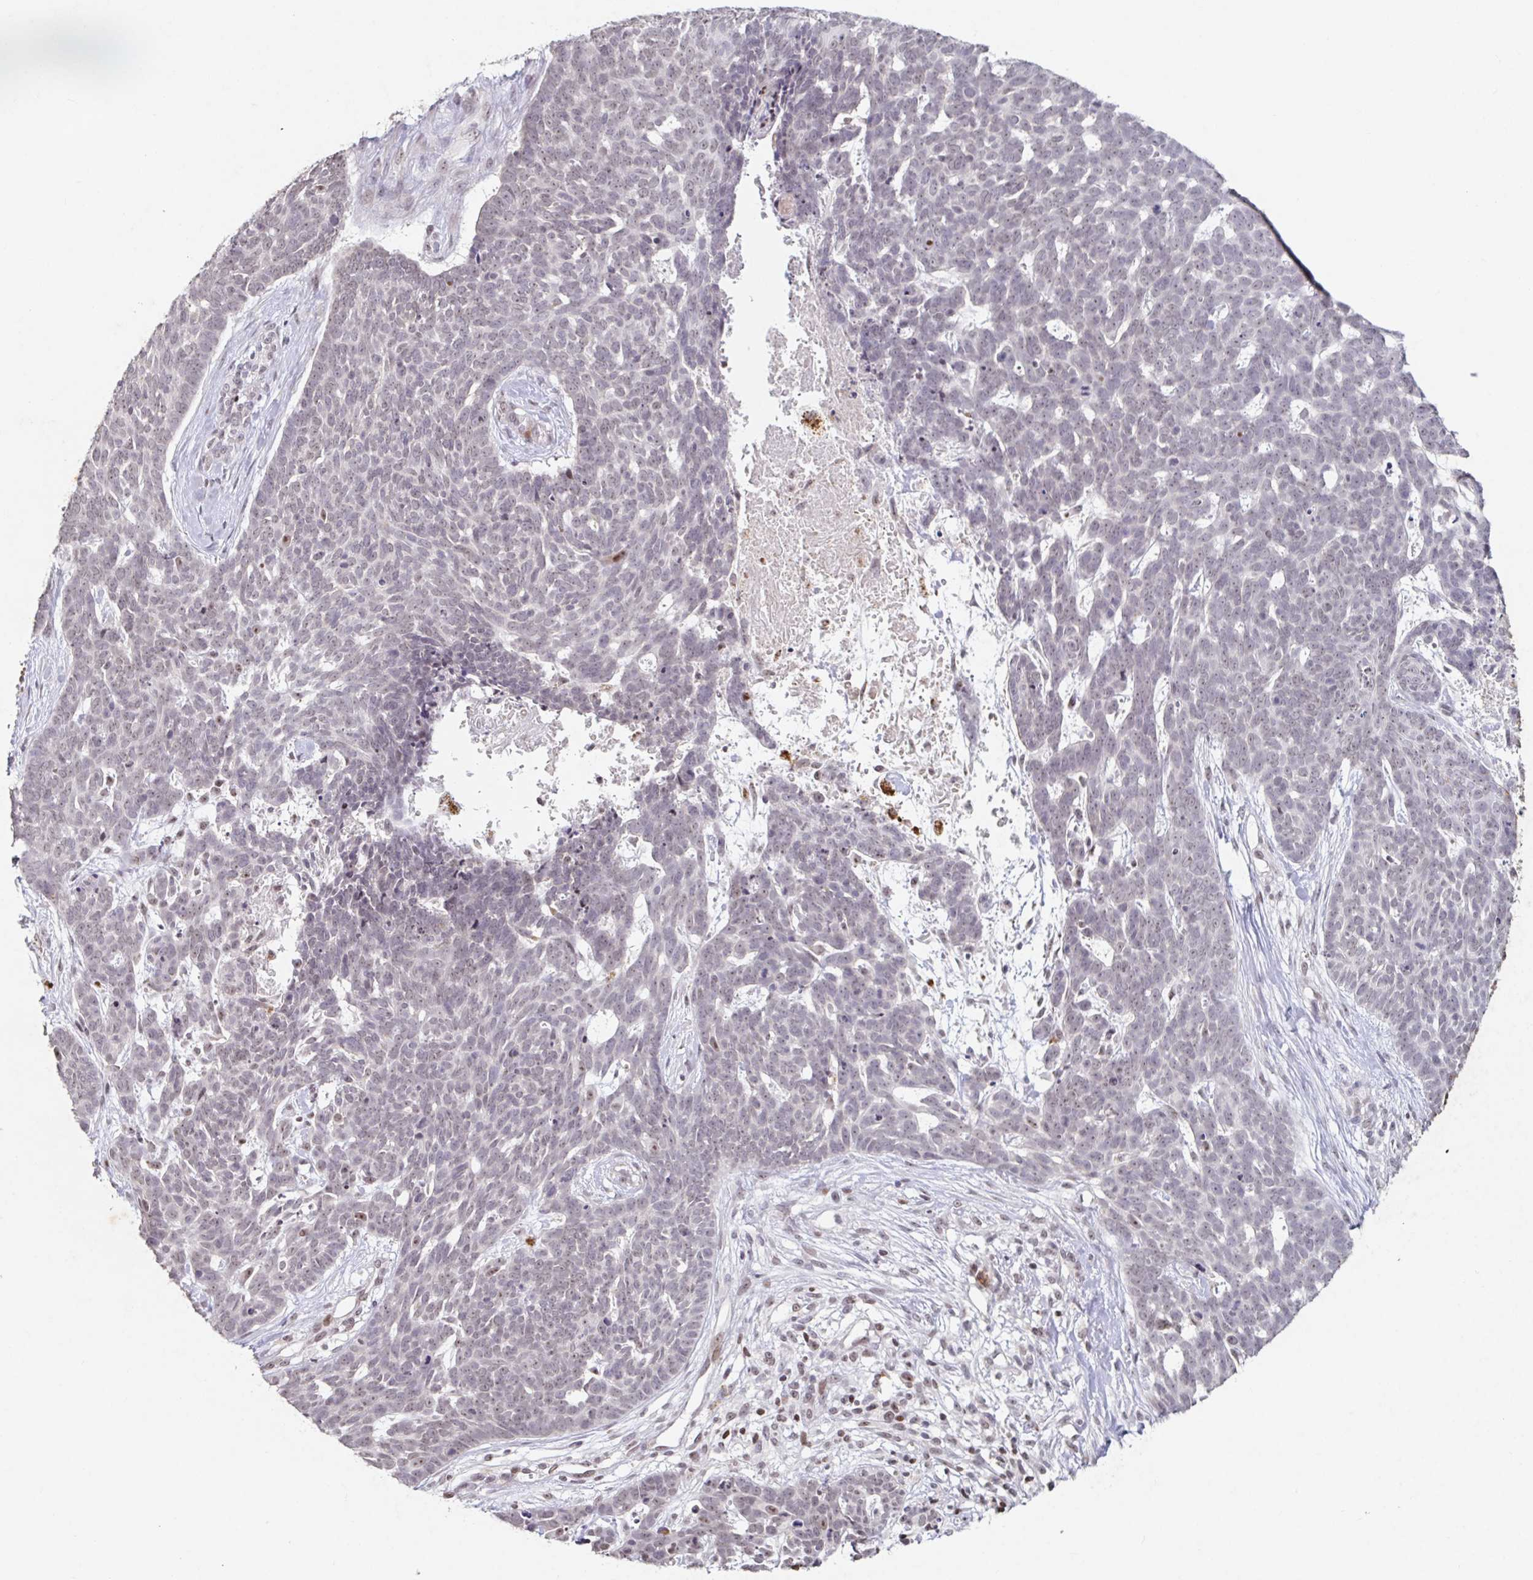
{"staining": {"intensity": "weak", "quantity": "<25%", "location": "nuclear"}, "tissue": "skin cancer", "cell_type": "Tumor cells", "image_type": "cancer", "snomed": [{"axis": "morphology", "description": "Basal cell carcinoma"}, {"axis": "topography", "description": "Skin"}], "caption": "Tumor cells are negative for brown protein staining in skin cancer.", "gene": "C19orf53", "patient": {"sex": "female", "age": 78}}